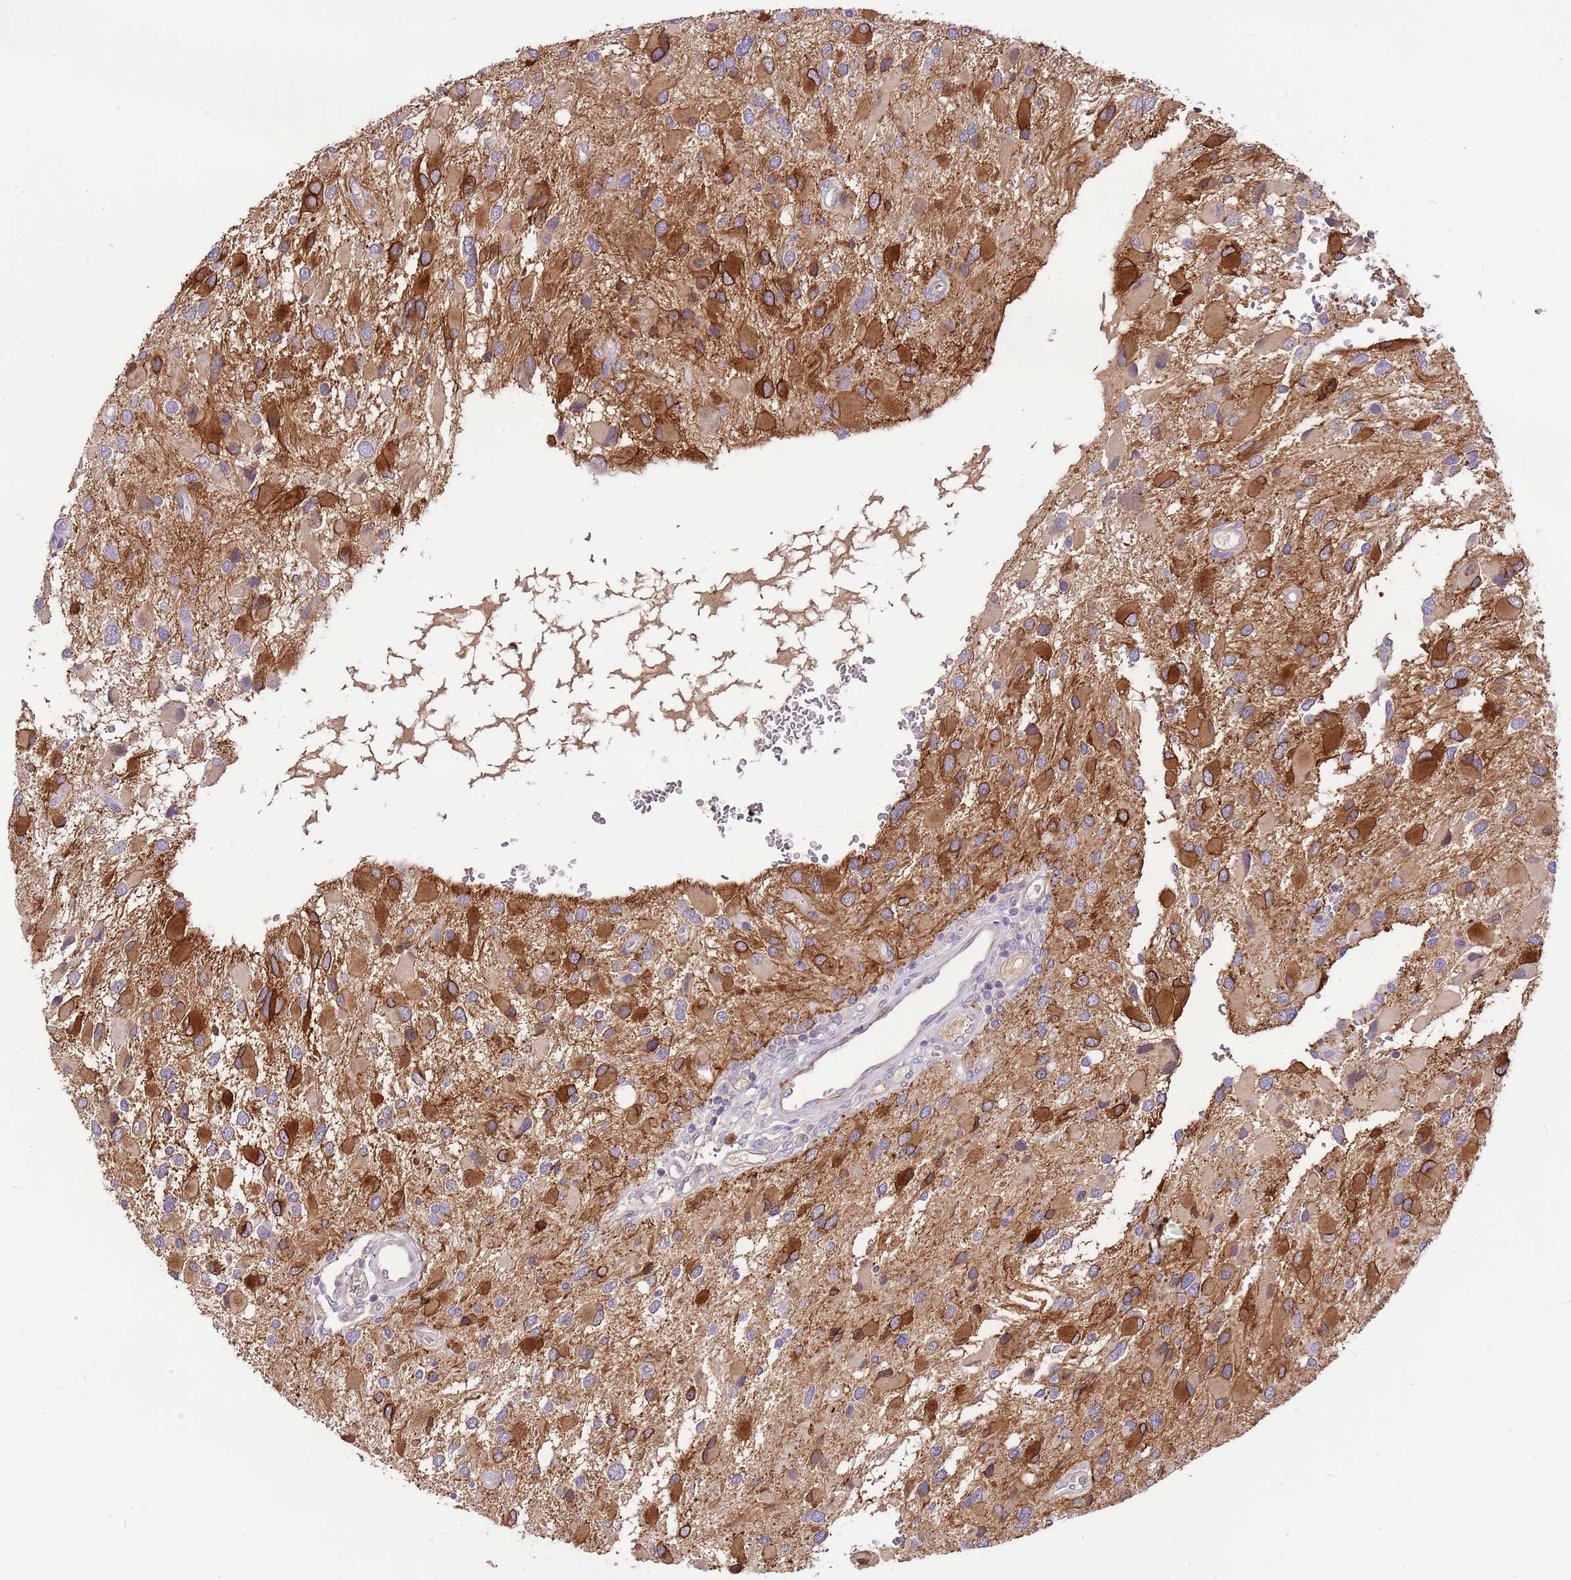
{"staining": {"intensity": "strong", "quantity": "25%-75%", "location": "cytoplasmic/membranous"}, "tissue": "glioma", "cell_type": "Tumor cells", "image_type": "cancer", "snomed": [{"axis": "morphology", "description": "Glioma, malignant, High grade"}, {"axis": "topography", "description": "Brain"}], "caption": "Brown immunohistochemical staining in glioma exhibits strong cytoplasmic/membranous expression in approximately 25%-75% of tumor cells.", "gene": "RFK", "patient": {"sex": "male", "age": 53}}